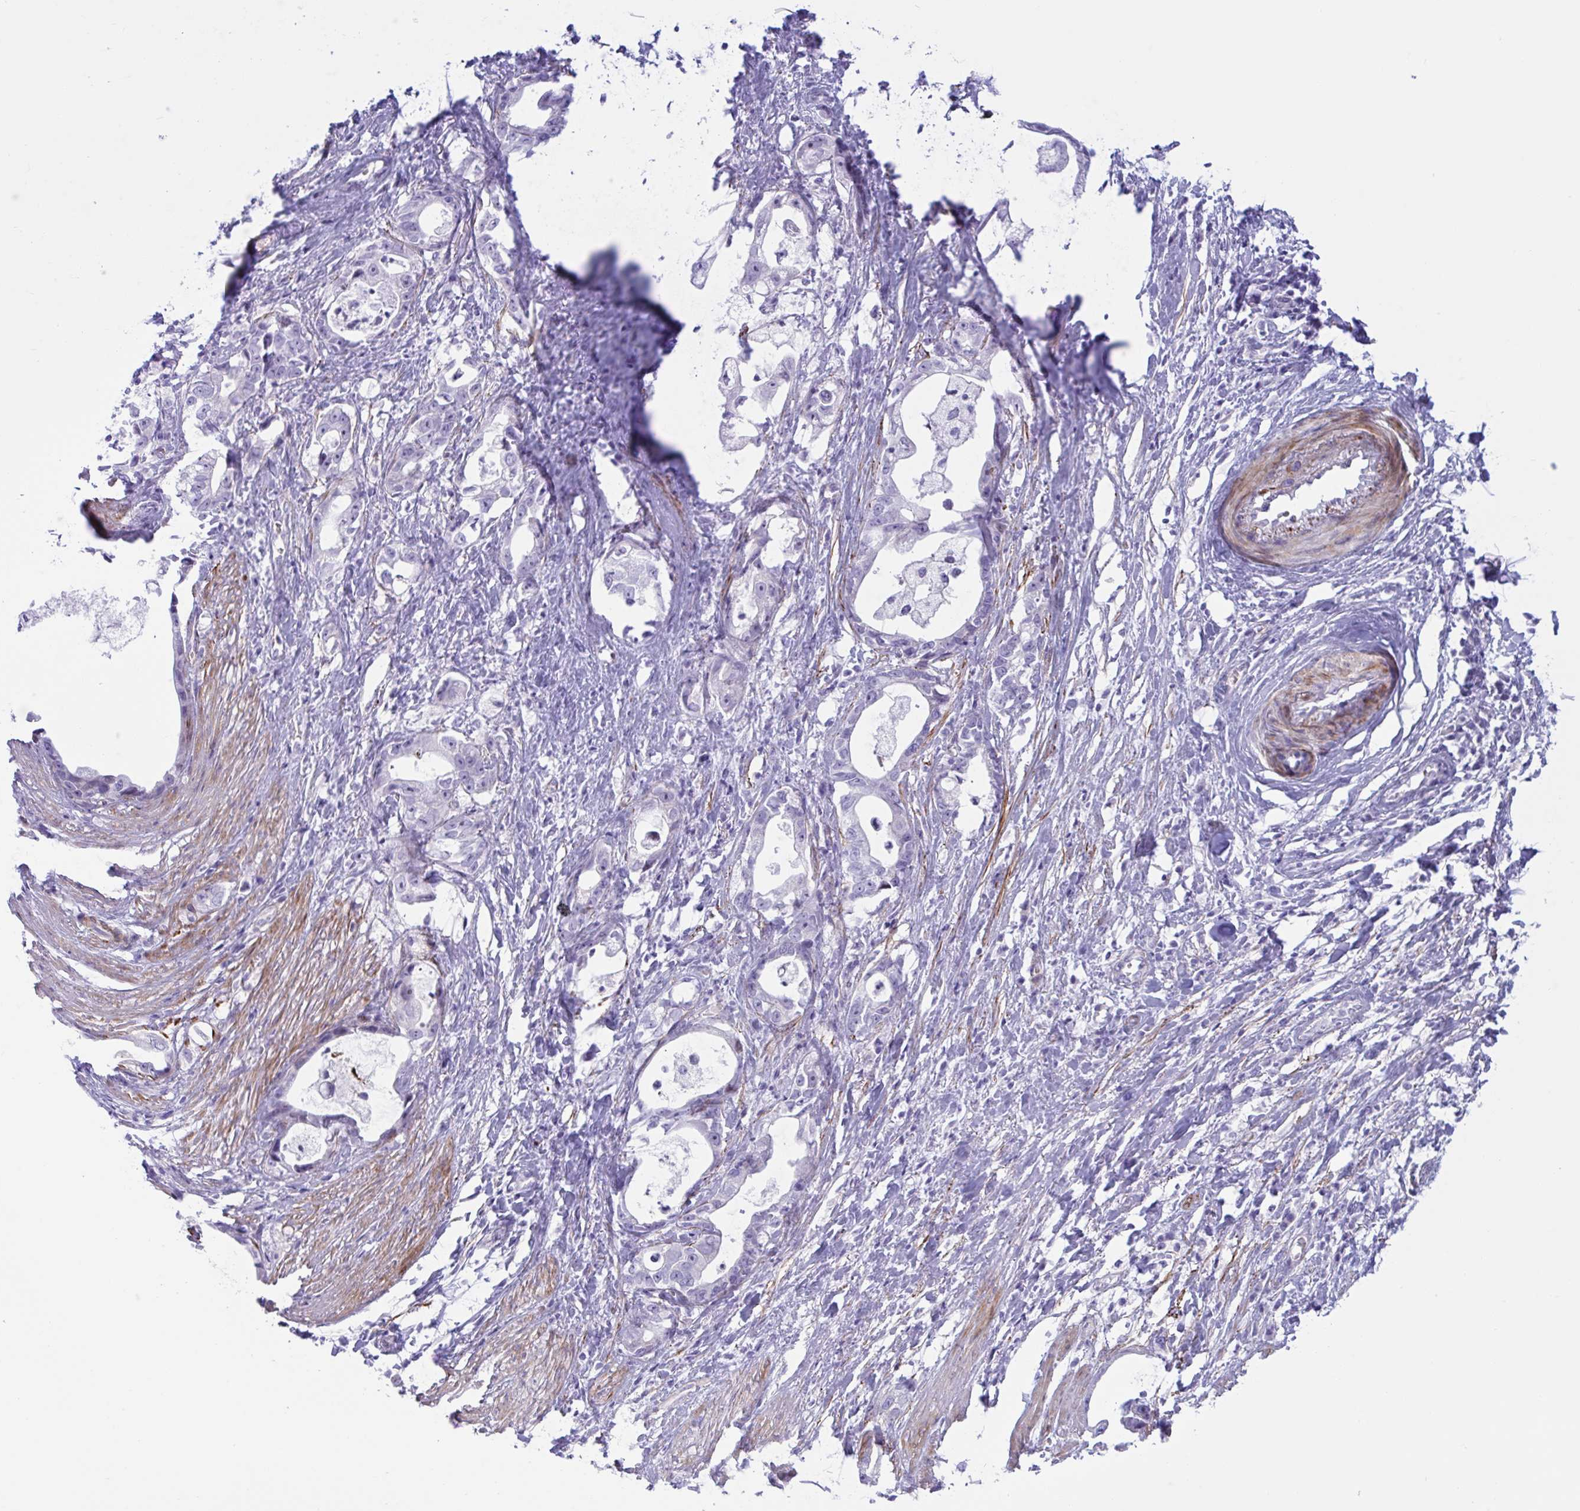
{"staining": {"intensity": "negative", "quantity": "none", "location": "none"}, "tissue": "stomach cancer", "cell_type": "Tumor cells", "image_type": "cancer", "snomed": [{"axis": "morphology", "description": "Adenocarcinoma, NOS"}, {"axis": "topography", "description": "Stomach"}], "caption": "Tumor cells are negative for brown protein staining in adenocarcinoma (stomach).", "gene": "AHCYL2", "patient": {"sex": "male", "age": 55}}